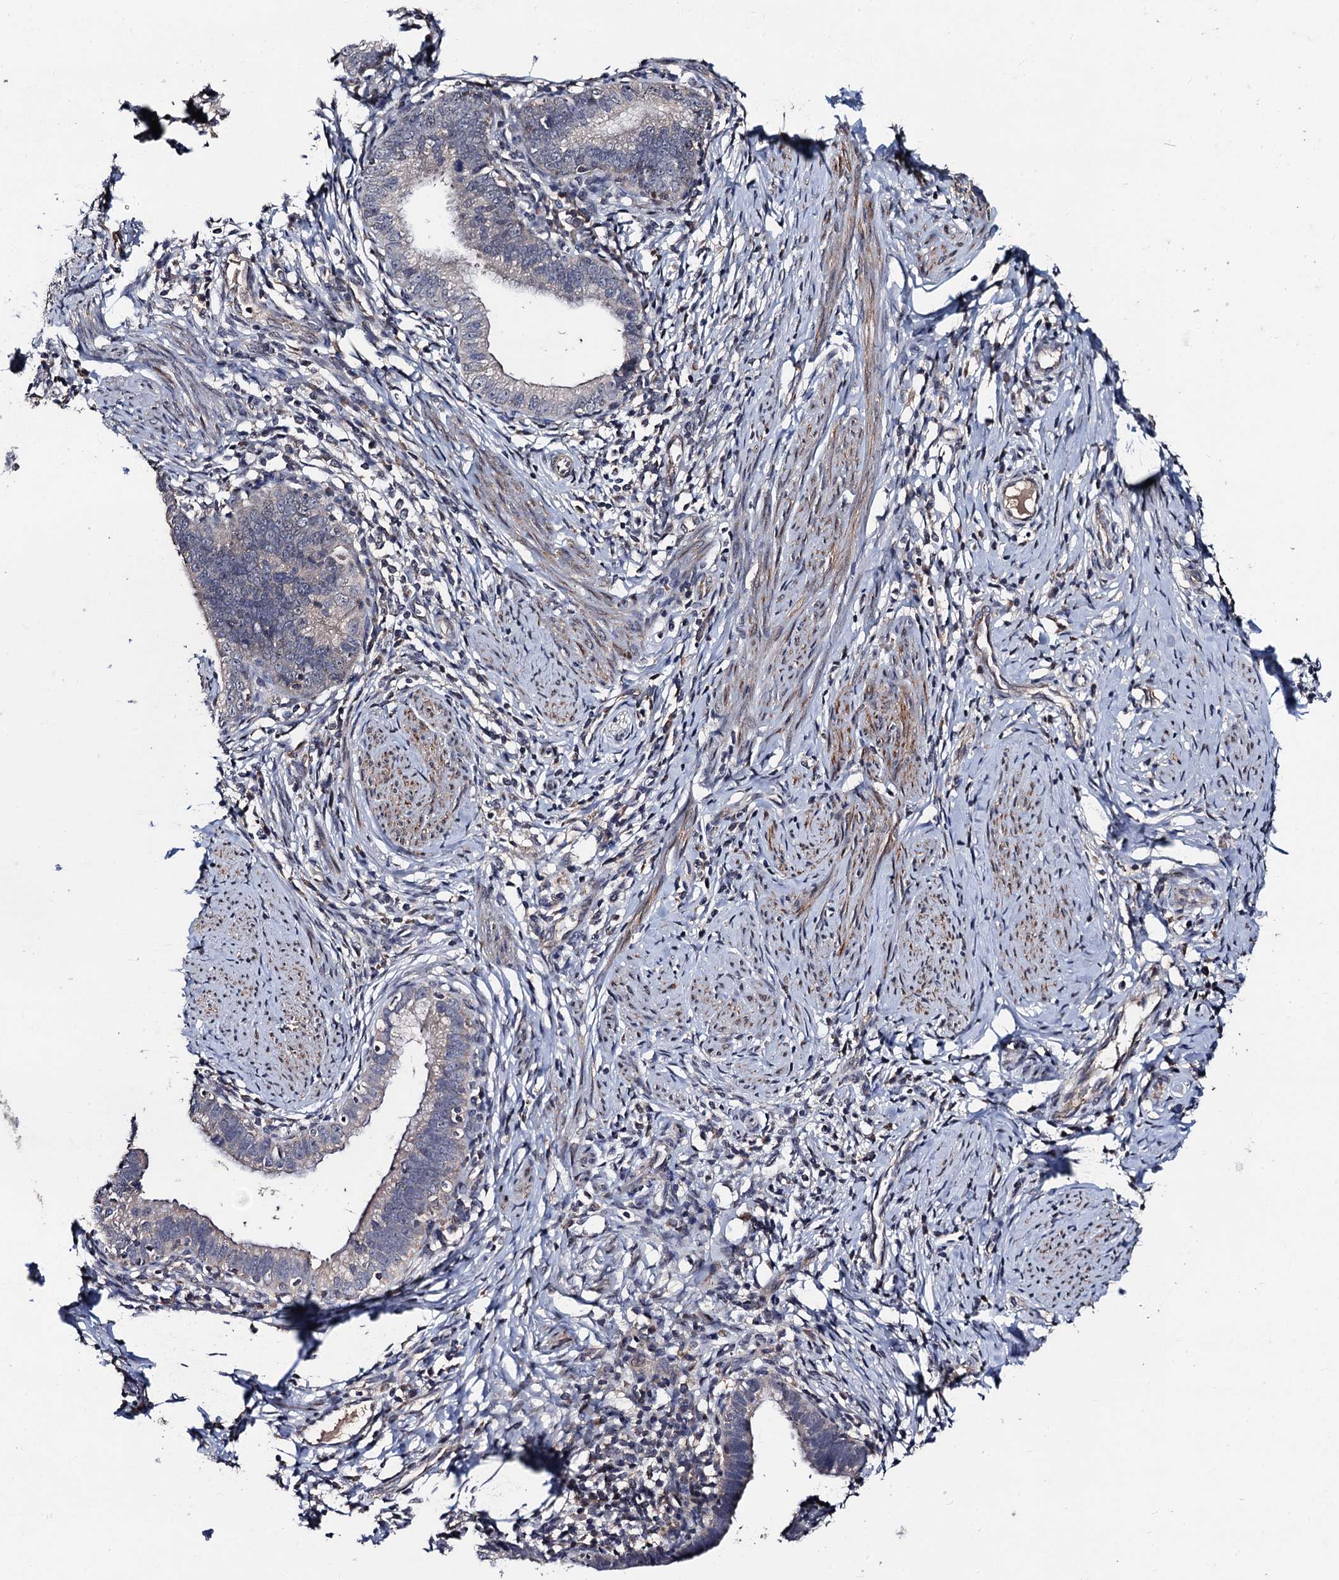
{"staining": {"intensity": "negative", "quantity": "none", "location": "none"}, "tissue": "cervical cancer", "cell_type": "Tumor cells", "image_type": "cancer", "snomed": [{"axis": "morphology", "description": "Adenocarcinoma, NOS"}, {"axis": "topography", "description": "Cervix"}], "caption": "Tumor cells show no significant expression in cervical cancer.", "gene": "PPTC7", "patient": {"sex": "female", "age": 36}}